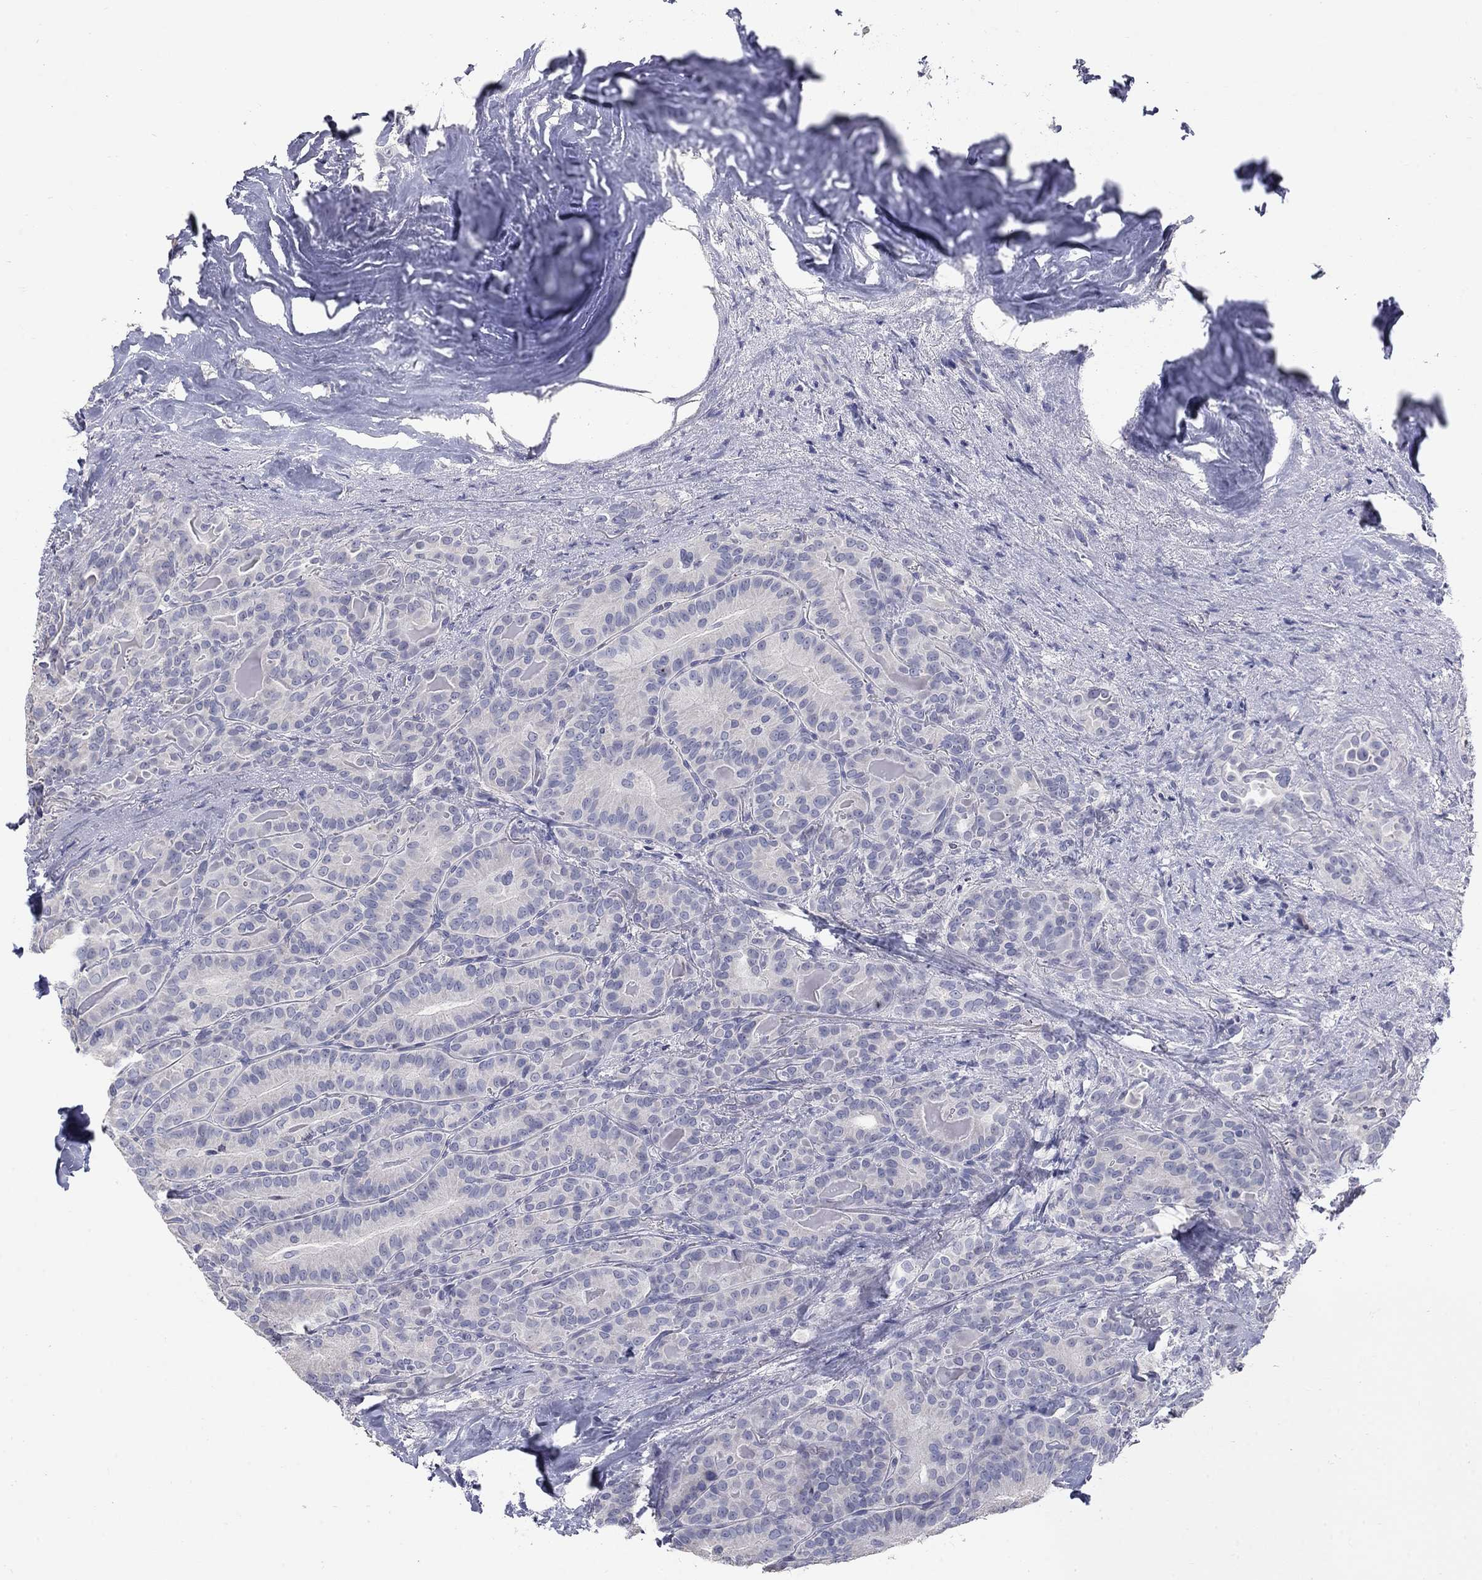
{"staining": {"intensity": "negative", "quantity": "none", "location": "none"}, "tissue": "thyroid cancer", "cell_type": "Tumor cells", "image_type": "cancer", "snomed": [{"axis": "morphology", "description": "Papillary adenocarcinoma, NOS"}, {"axis": "topography", "description": "Thyroid gland"}], "caption": "The IHC histopathology image has no significant expression in tumor cells of papillary adenocarcinoma (thyroid) tissue. The staining was performed using DAB to visualize the protein expression in brown, while the nuclei were stained in blue with hematoxylin (Magnification: 20x).", "gene": "PTH1R", "patient": {"sex": "male", "age": 61}}